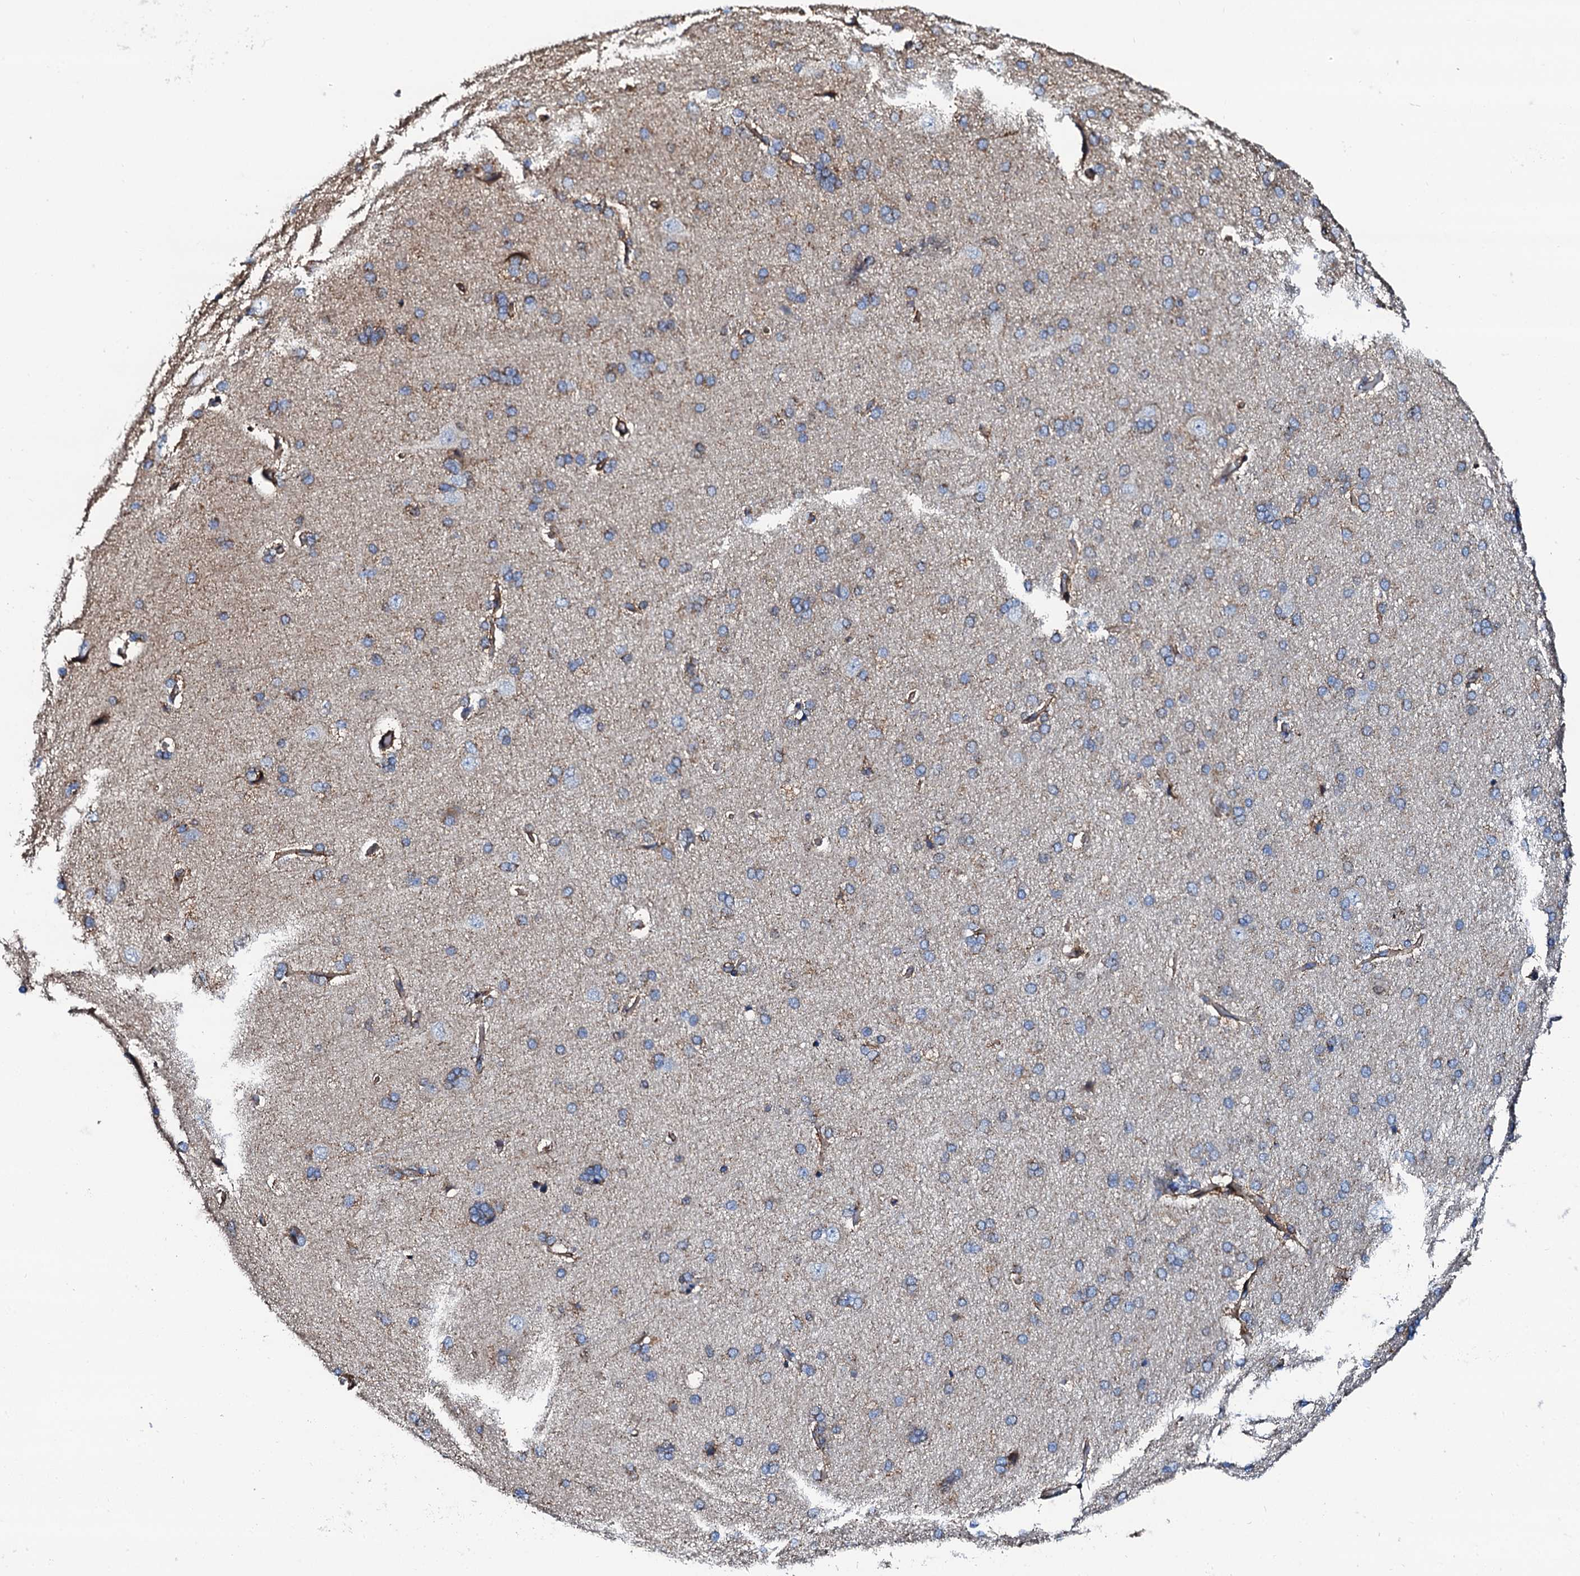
{"staining": {"intensity": "moderate", "quantity": ">75%", "location": "cytoplasmic/membranous"}, "tissue": "cerebral cortex", "cell_type": "Endothelial cells", "image_type": "normal", "snomed": [{"axis": "morphology", "description": "Normal tissue, NOS"}, {"axis": "topography", "description": "Cerebral cortex"}], "caption": "A brown stain highlights moderate cytoplasmic/membranous positivity of a protein in endothelial cells of normal cerebral cortex. (Brightfield microscopy of DAB IHC at high magnification).", "gene": "INTS10", "patient": {"sex": "male", "age": 62}}